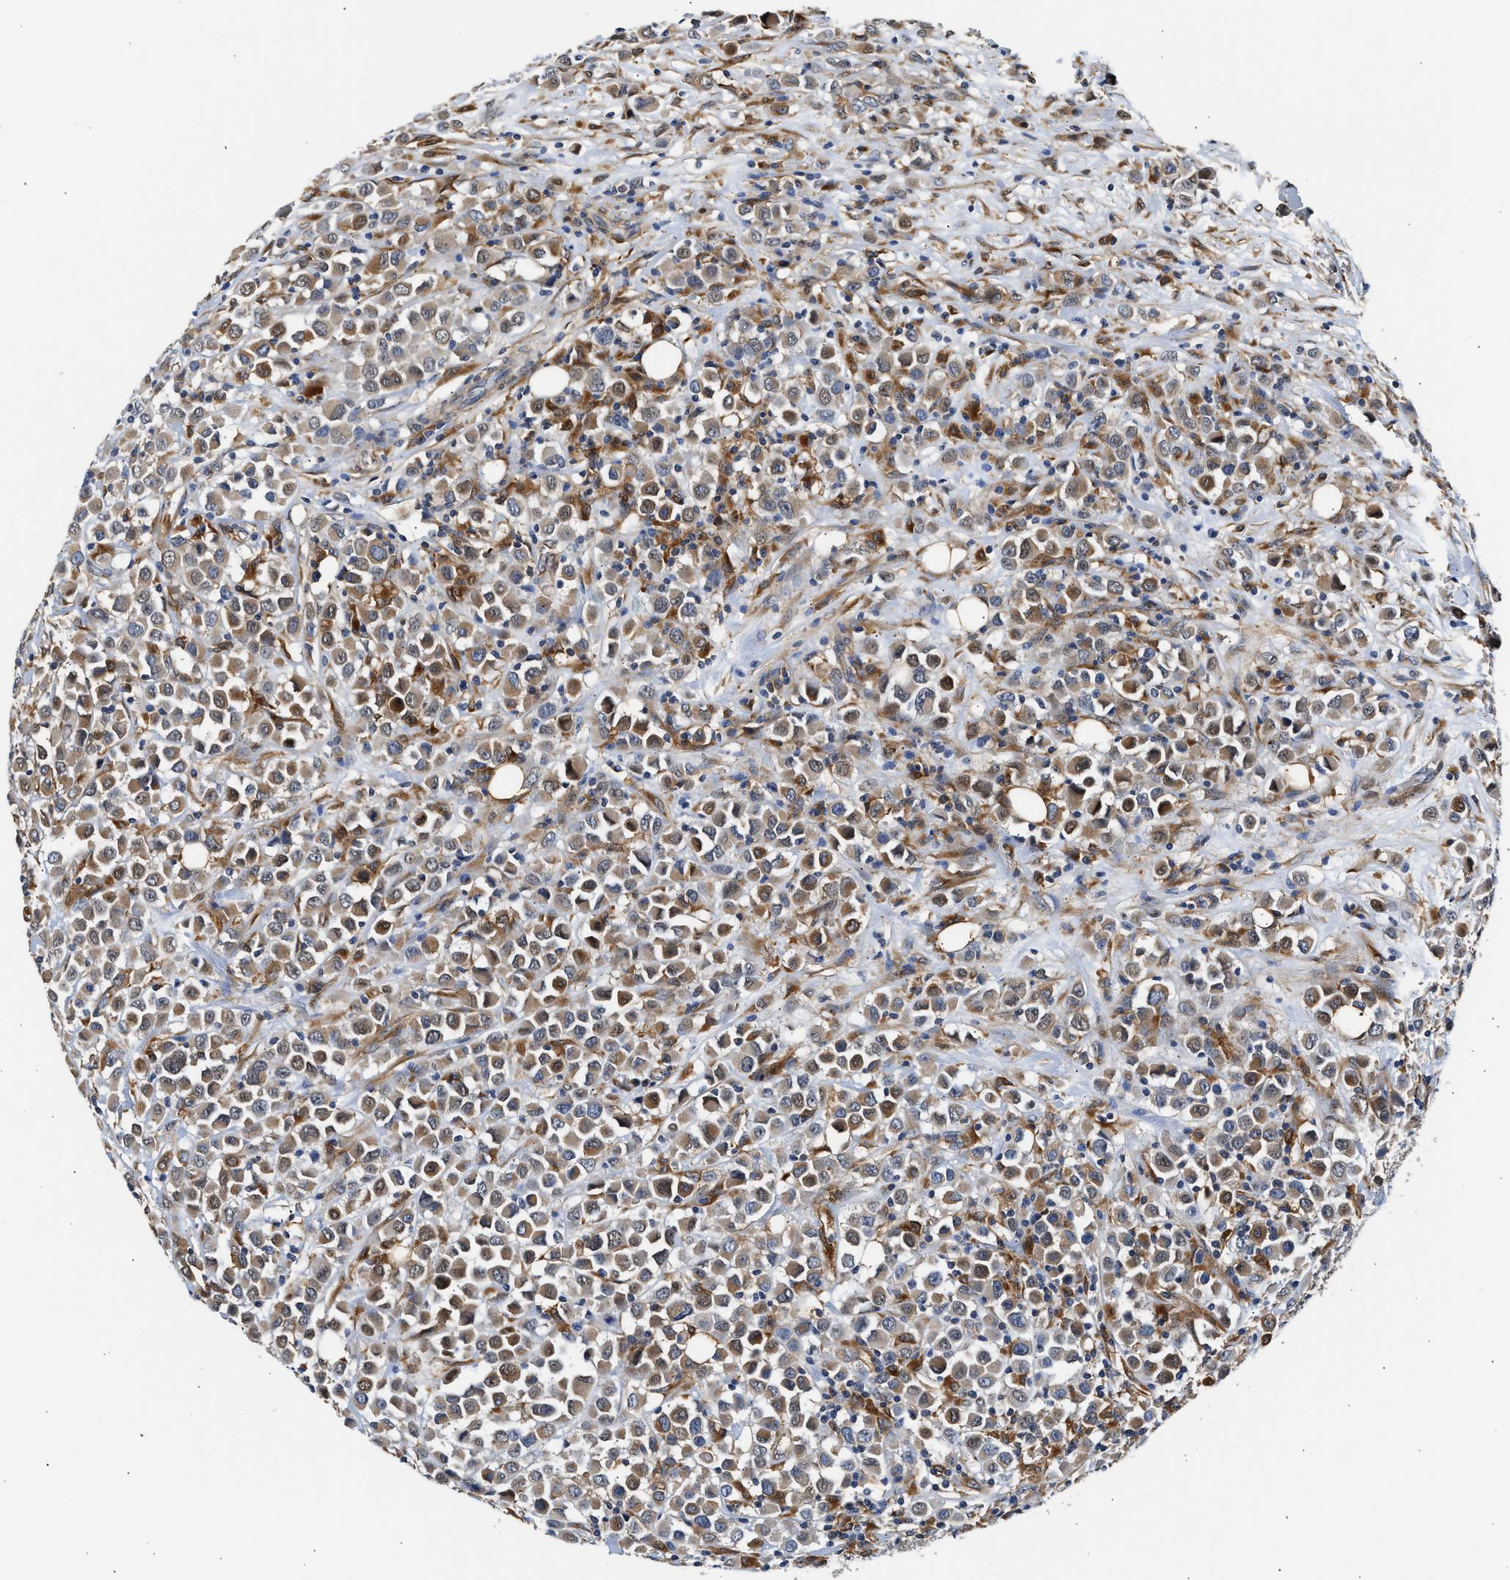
{"staining": {"intensity": "moderate", "quantity": ">75%", "location": "cytoplasmic/membranous"}, "tissue": "breast cancer", "cell_type": "Tumor cells", "image_type": "cancer", "snomed": [{"axis": "morphology", "description": "Duct carcinoma"}, {"axis": "topography", "description": "Breast"}], "caption": "Tumor cells show medium levels of moderate cytoplasmic/membranous expression in approximately >75% of cells in breast cancer (invasive ductal carcinoma).", "gene": "RAB31", "patient": {"sex": "female", "age": 61}}